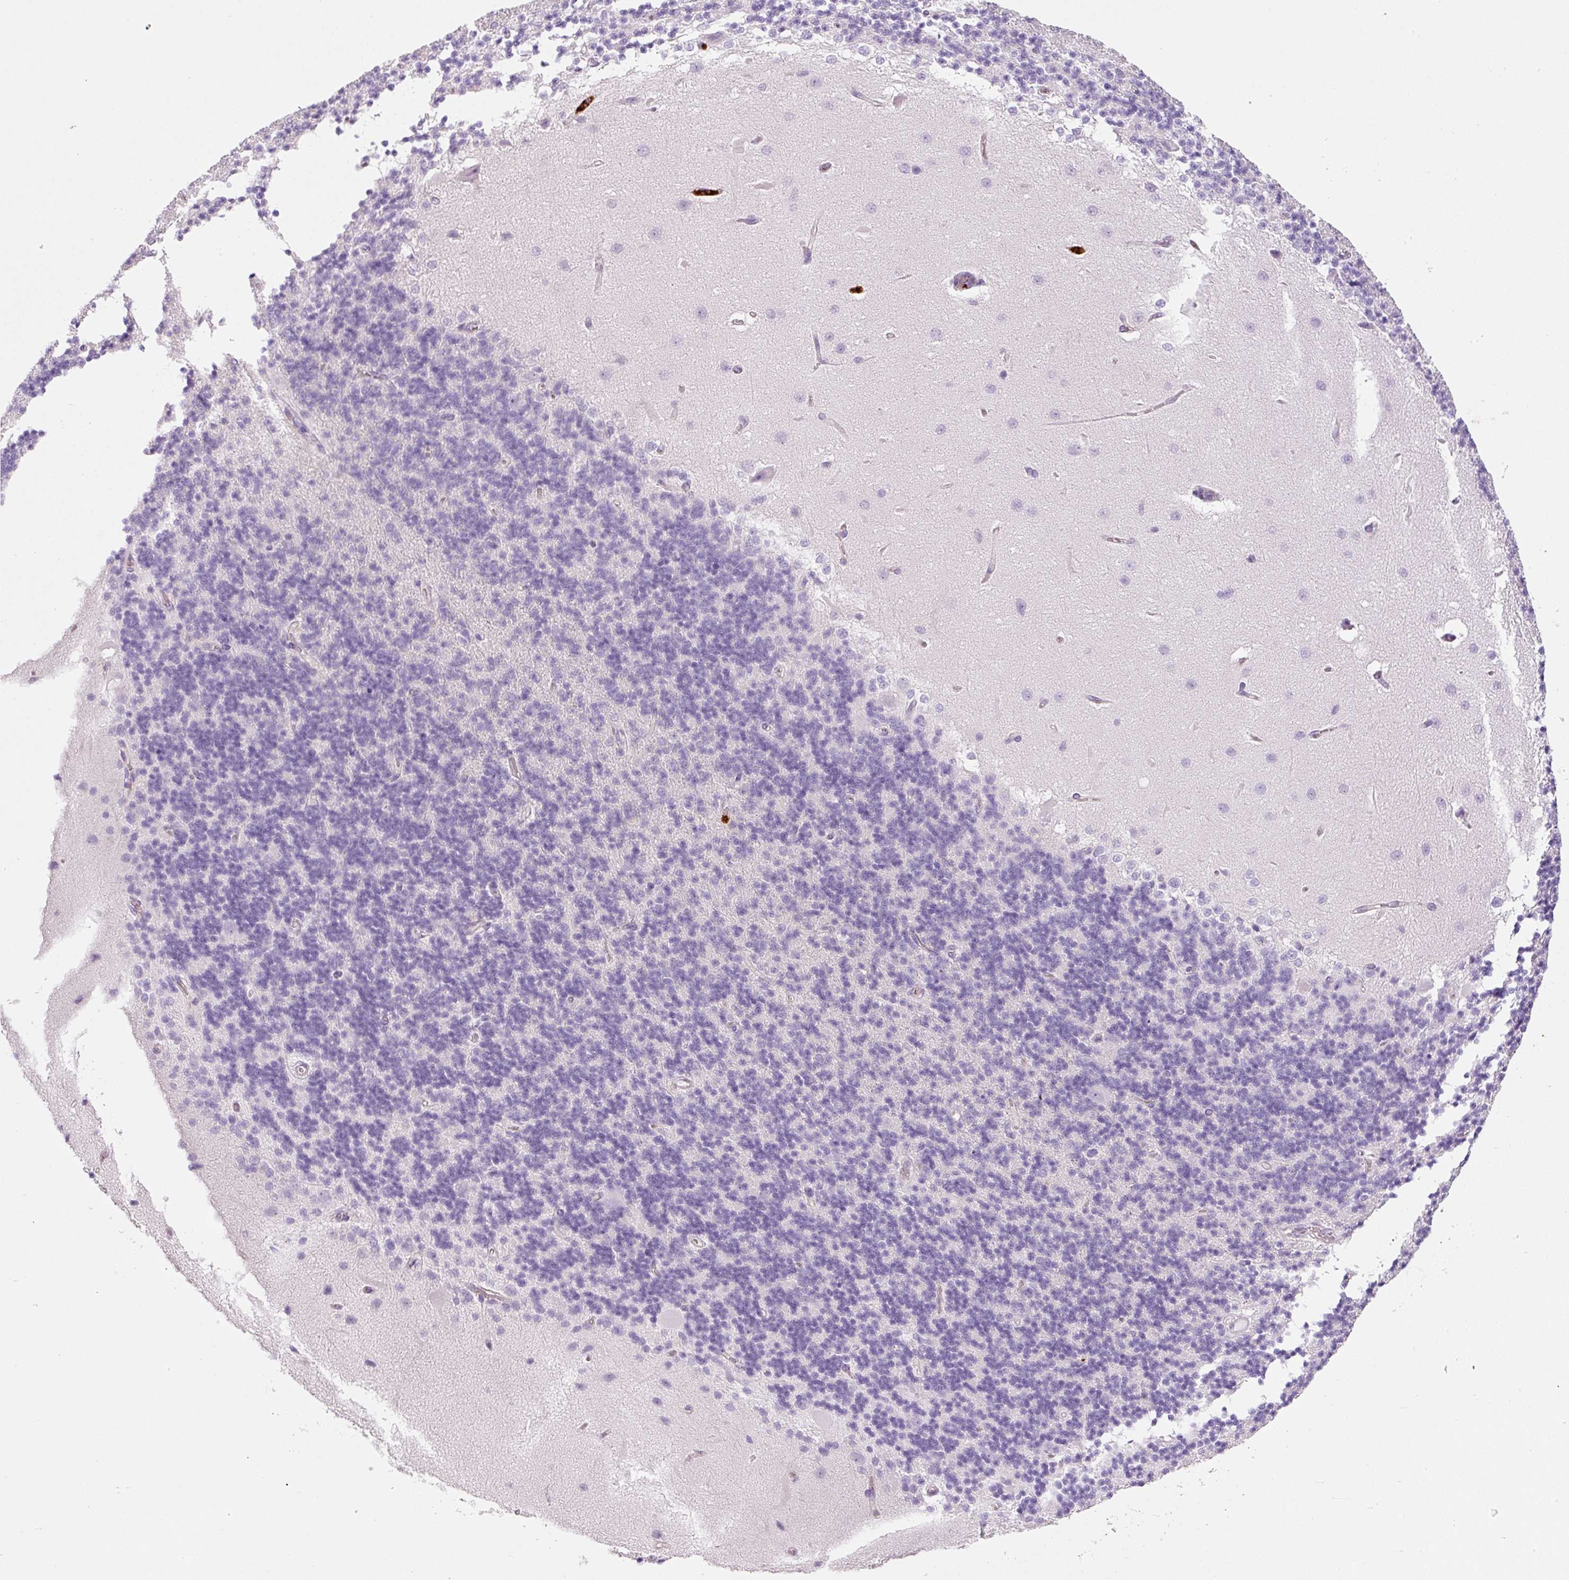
{"staining": {"intensity": "negative", "quantity": "none", "location": "none"}, "tissue": "cerebellum", "cell_type": "Cells in granular layer", "image_type": "normal", "snomed": [{"axis": "morphology", "description": "Normal tissue, NOS"}, {"axis": "topography", "description": "Cerebellum"}], "caption": "DAB immunohistochemical staining of benign human cerebellum reveals no significant expression in cells in granular layer.", "gene": "MAP3K3", "patient": {"sex": "female", "age": 29}}